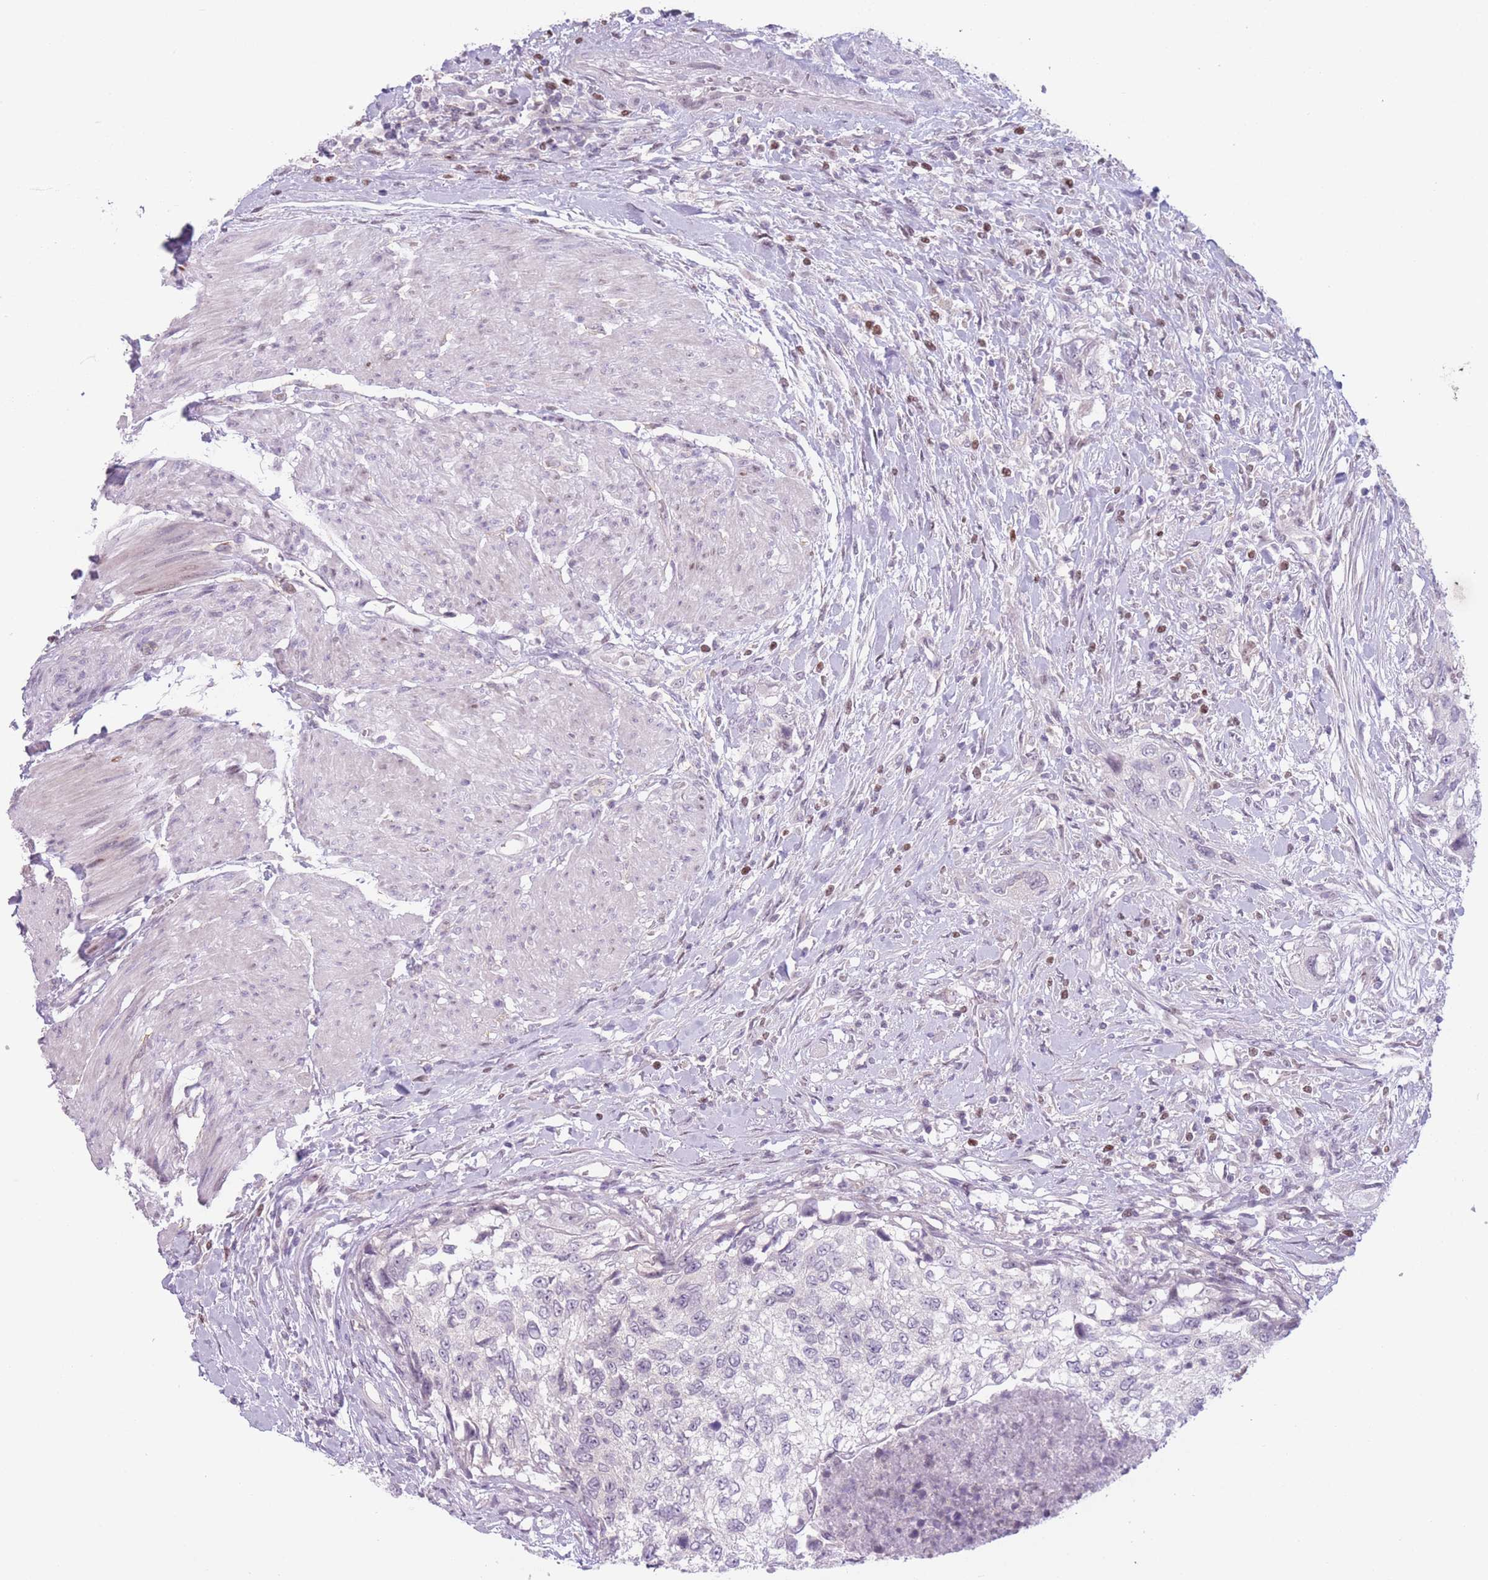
{"staining": {"intensity": "negative", "quantity": "none", "location": "none"}, "tissue": "urothelial cancer", "cell_type": "Tumor cells", "image_type": "cancer", "snomed": [{"axis": "morphology", "description": "Urothelial carcinoma, High grade"}, {"axis": "topography", "description": "Urinary bladder"}], "caption": "This is an IHC image of human high-grade urothelial carcinoma. There is no staining in tumor cells.", "gene": "ZNF439", "patient": {"sex": "female", "age": 60}}